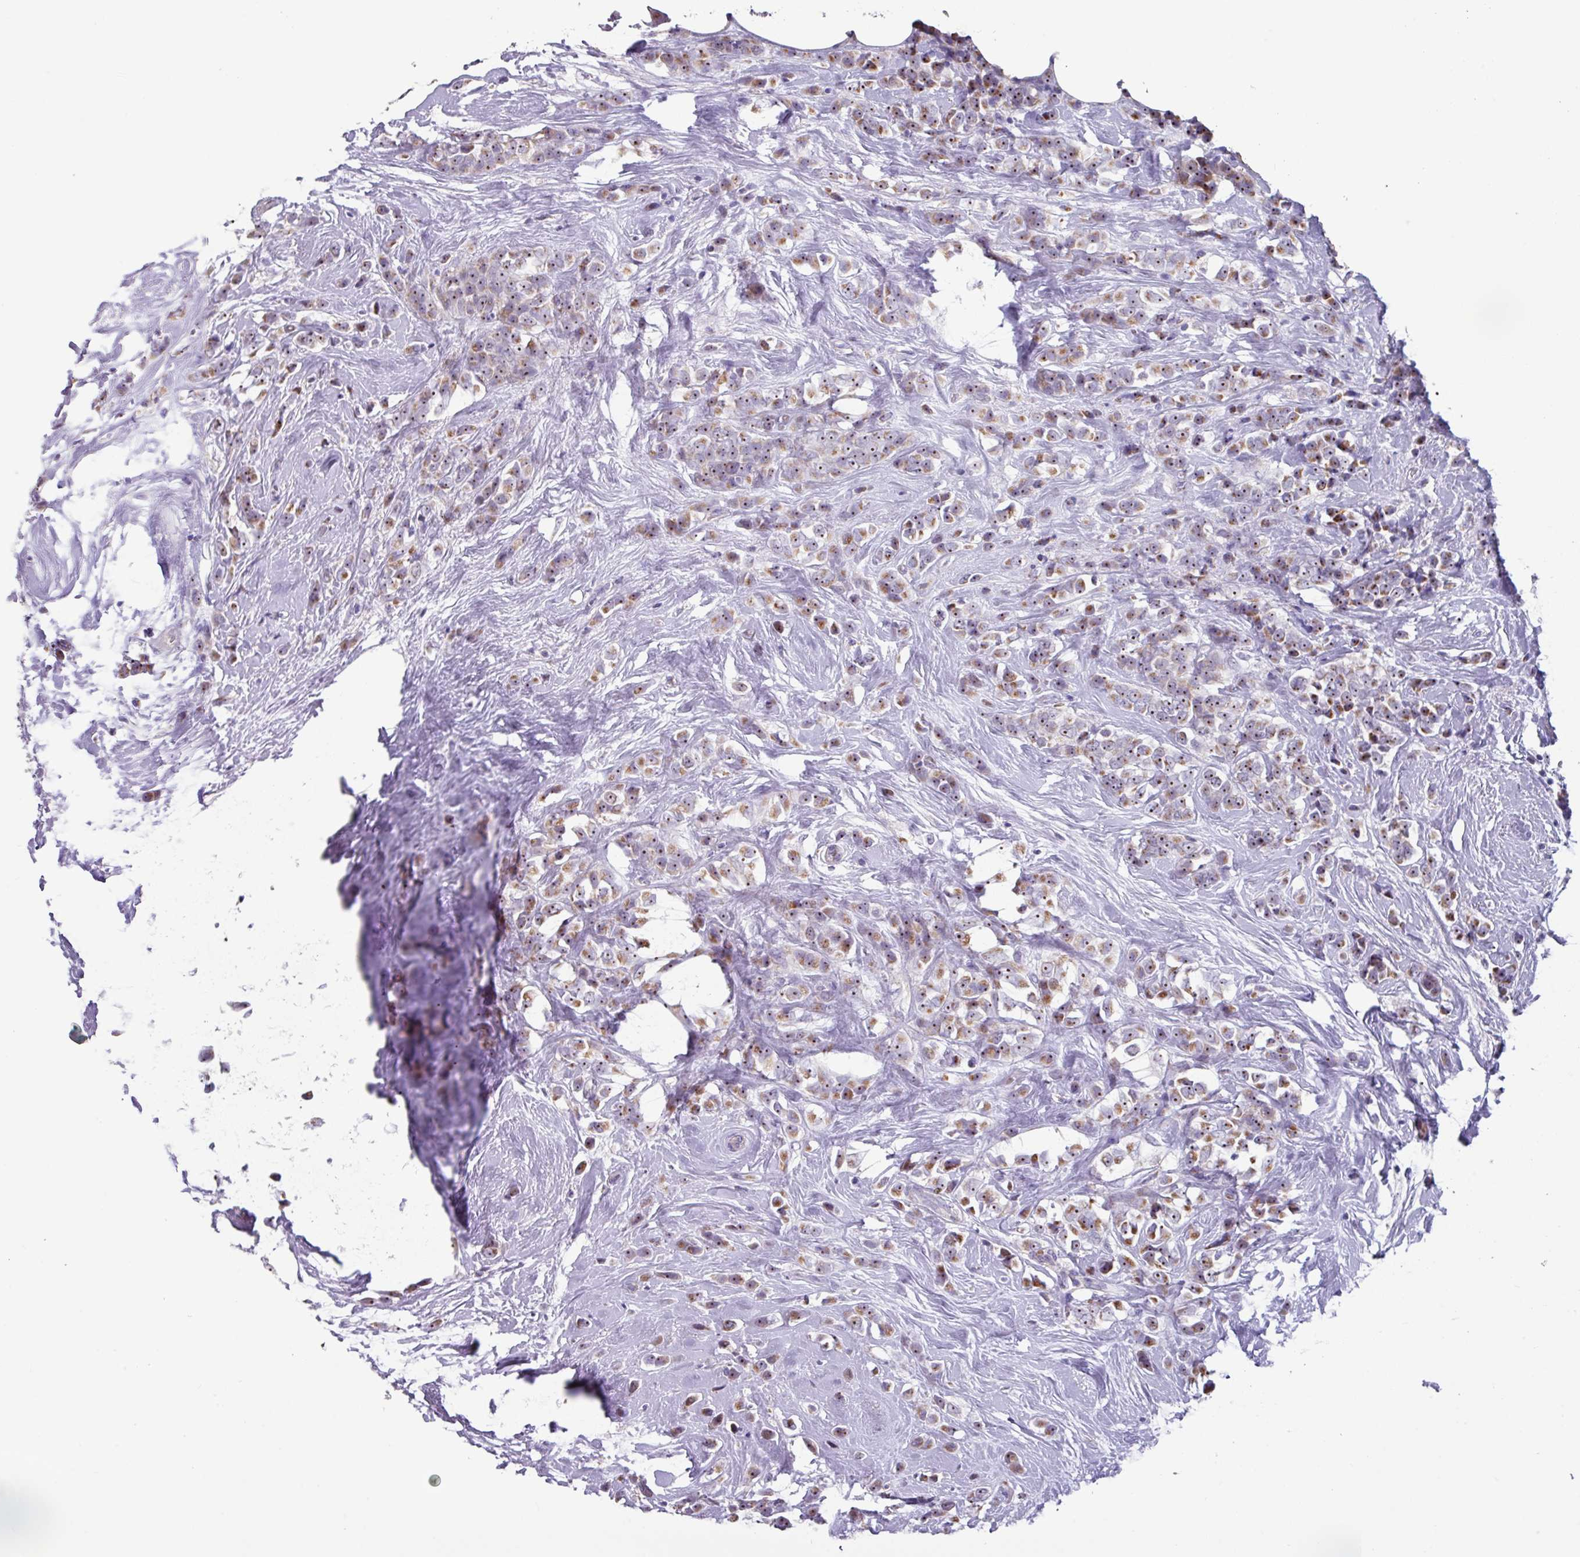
{"staining": {"intensity": "moderate", "quantity": ">75%", "location": "cytoplasmic/membranous,nuclear"}, "tissue": "breast cancer", "cell_type": "Tumor cells", "image_type": "cancer", "snomed": [{"axis": "morphology", "description": "Duct carcinoma"}, {"axis": "topography", "description": "Breast"}], "caption": "Intraductal carcinoma (breast) was stained to show a protein in brown. There is medium levels of moderate cytoplasmic/membranous and nuclear expression in approximately >75% of tumor cells.", "gene": "MT-ND4", "patient": {"sex": "female", "age": 80}}